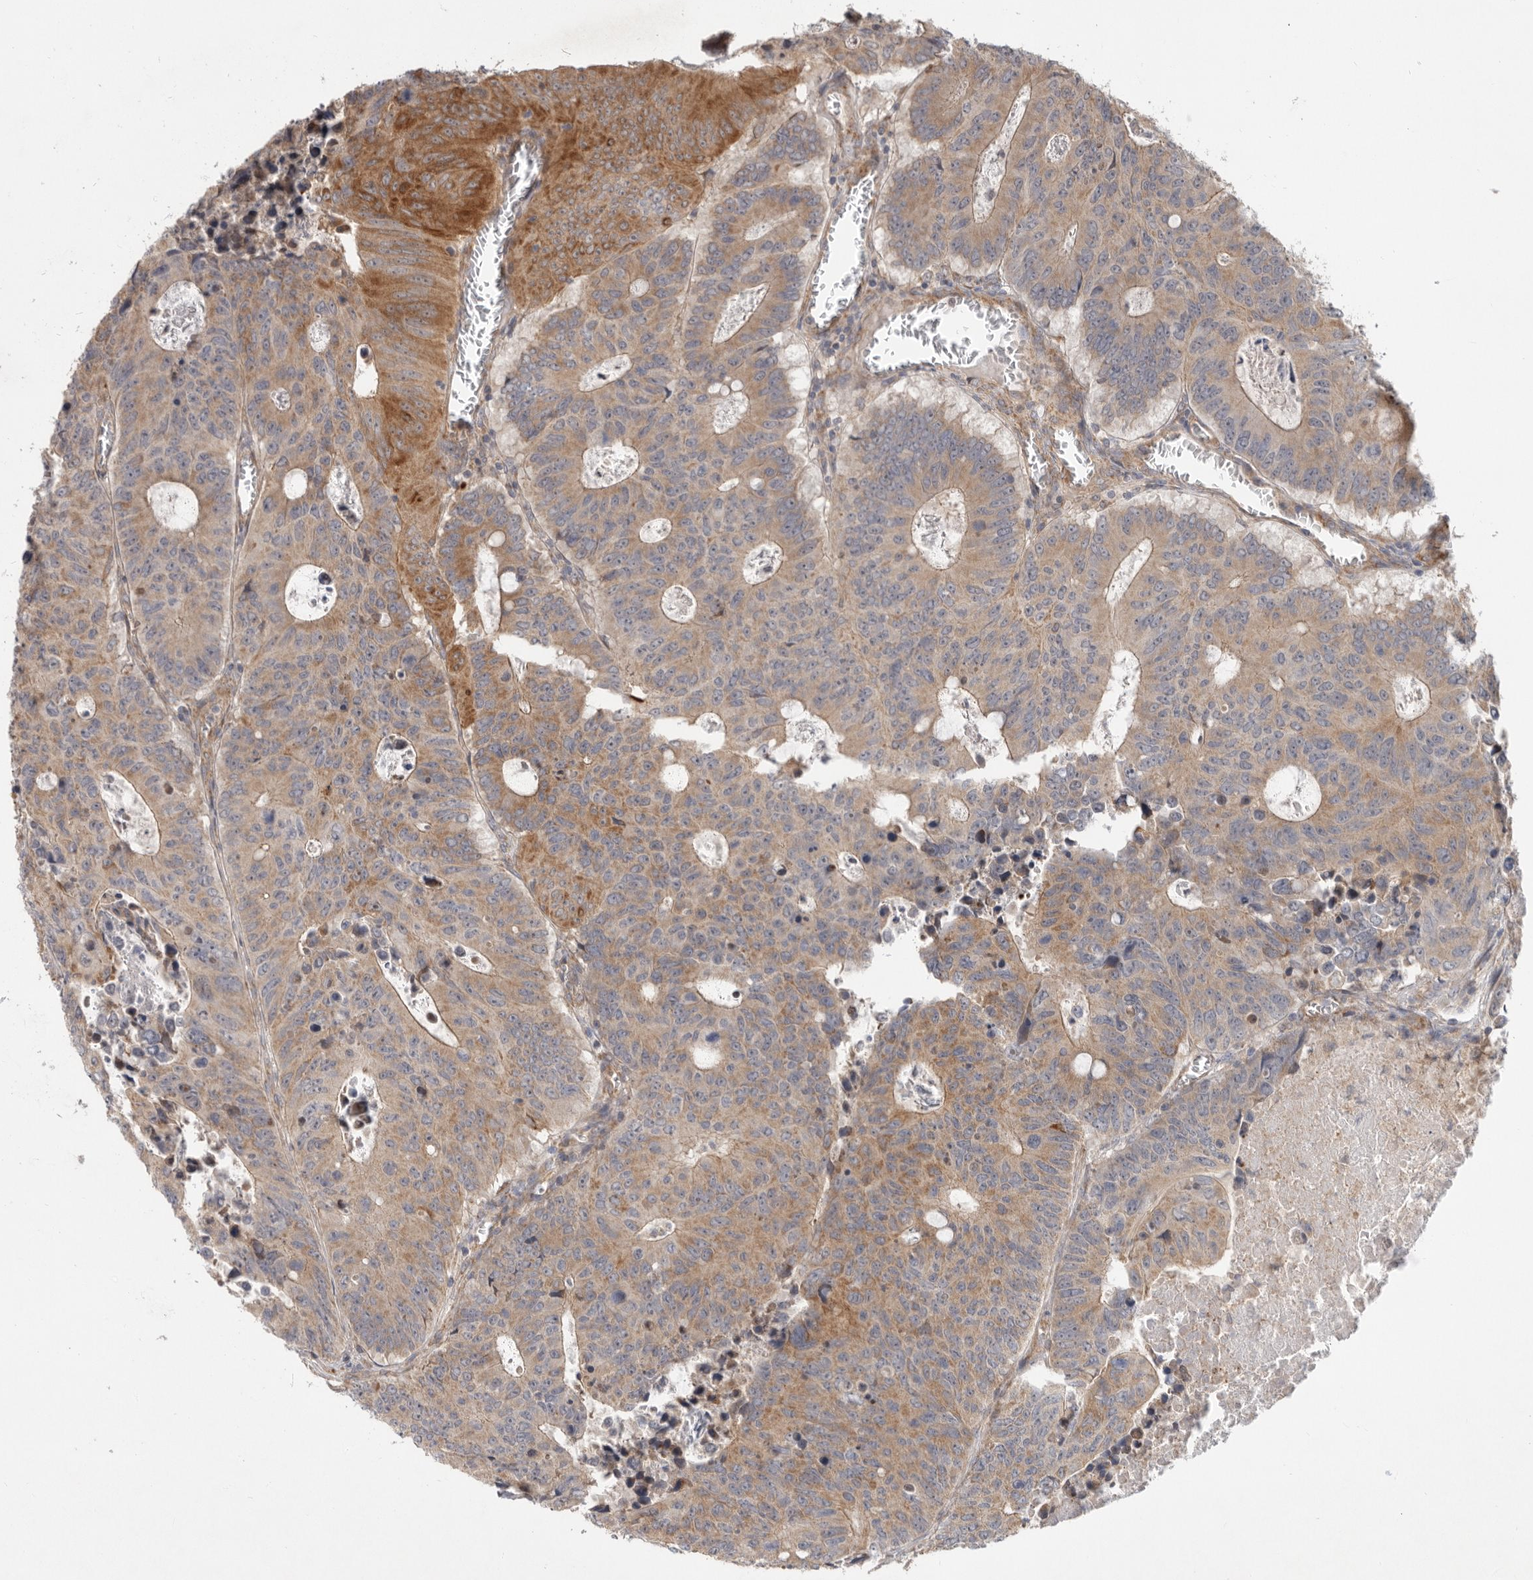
{"staining": {"intensity": "moderate", "quantity": ">75%", "location": "cytoplasmic/membranous"}, "tissue": "colorectal cancer", "cell_type": "Tumor cells", "image_type": "cancer", "snomed": [{"axis": "morphology", "description": "Adenocarcinoma, NOS"}, {"axis": "topography", "description": "Colon"}], "caption": "Moderate cytoplasmic/membranous protein expression is seen in about >75% of tumor cells in colorectal adenocarcinoma.", "gene": "MTFR1L", "patient": {"sex": "male", "age": 87}}